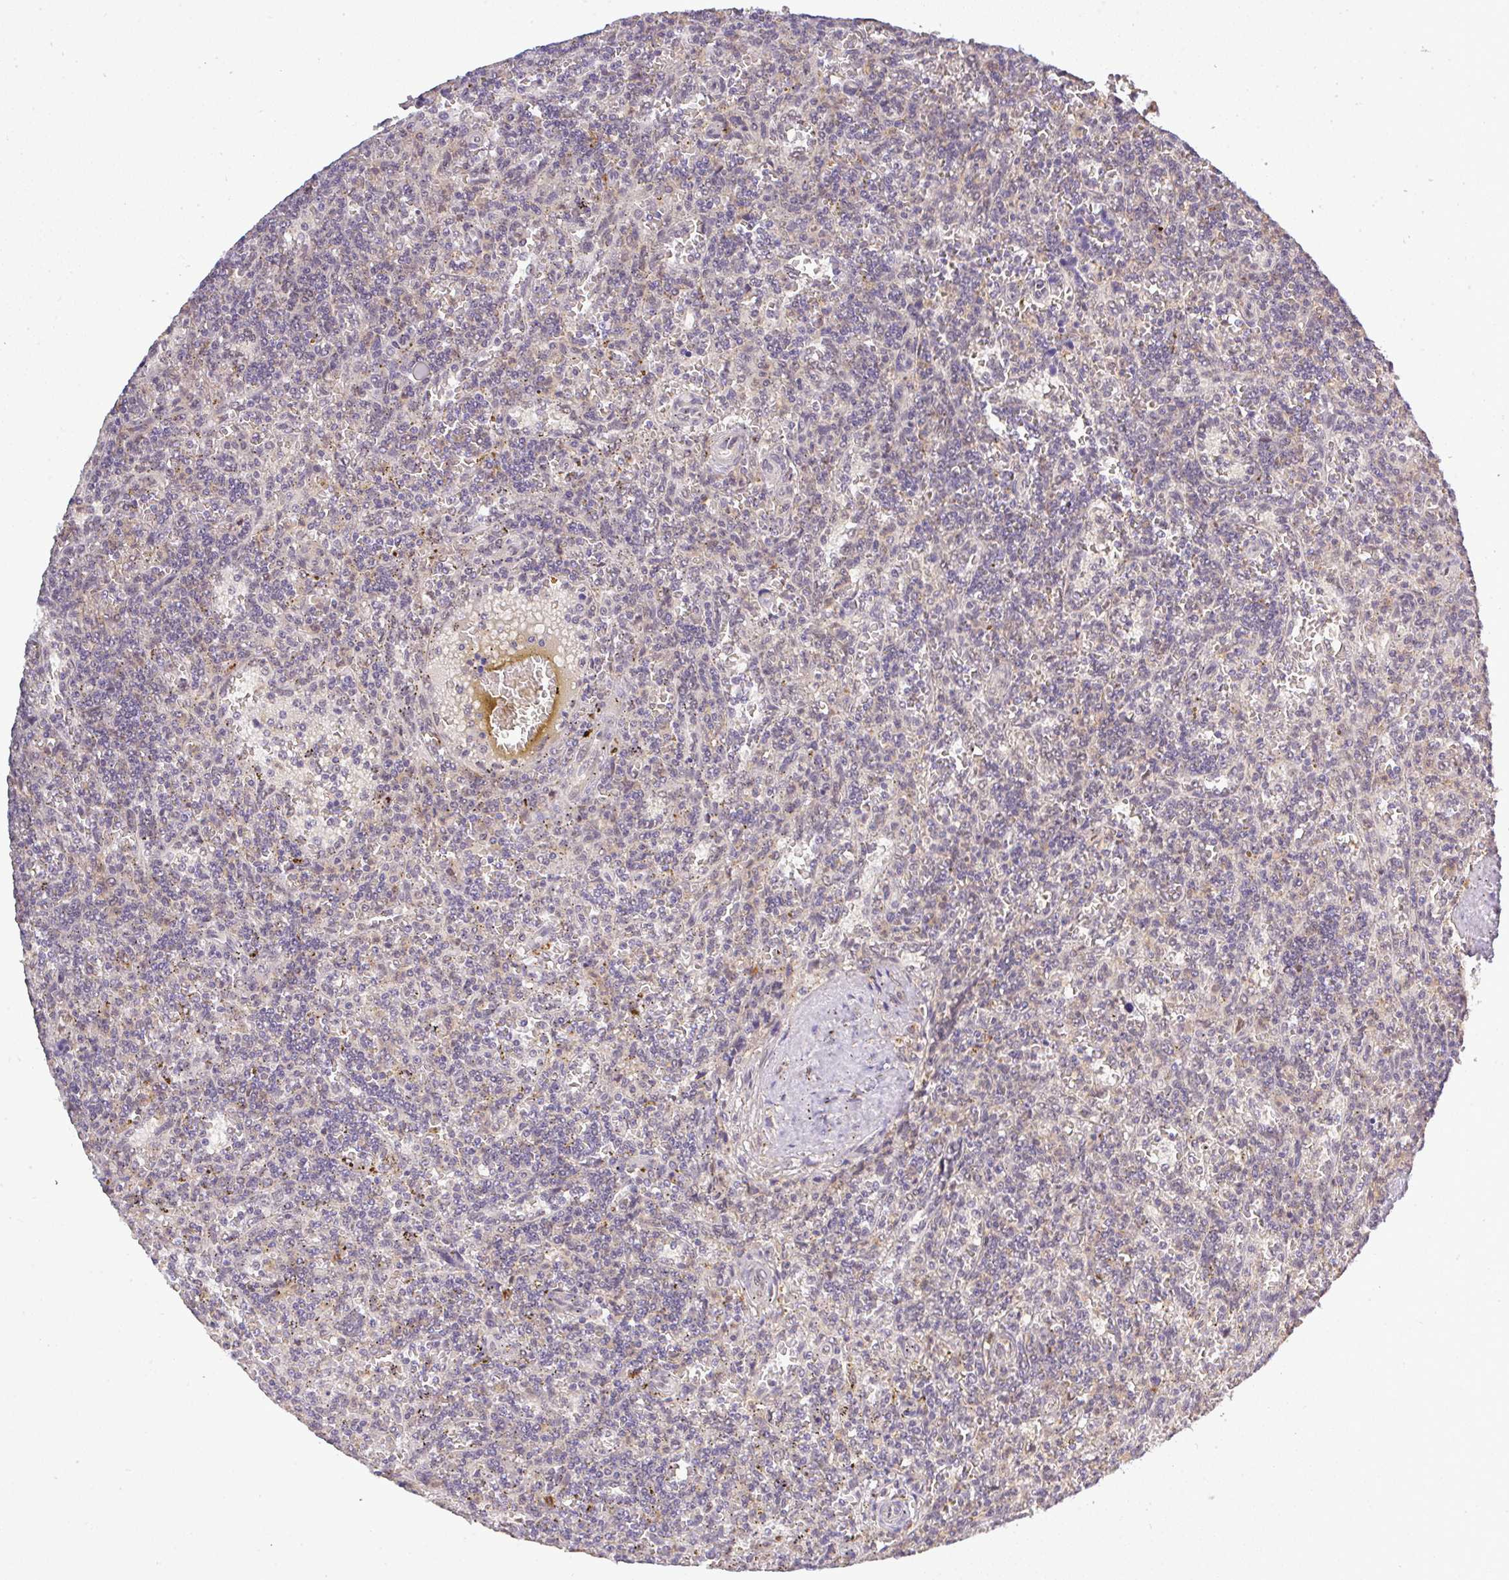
{"staining": {"intensity": "negative", "quantity": "none", "location": "none"}, "tissue": "lymphoma", "cell_type": "Tumor cells", "image_type": "cancer", "snomed": [{"axis": "morphology", "description": "Malignant lymphoma, non-Hodgkin's type, Low grade"}, {"axis": "topography", "description": "Spleen"}], "caption": "Micrograph shows no significant protein expression in tumor cells of malignant lymphoma, non-Hodgkin's type (low-grade).", "gene": "FAM153A", "patient": {"sex": "male", "age": 73}}